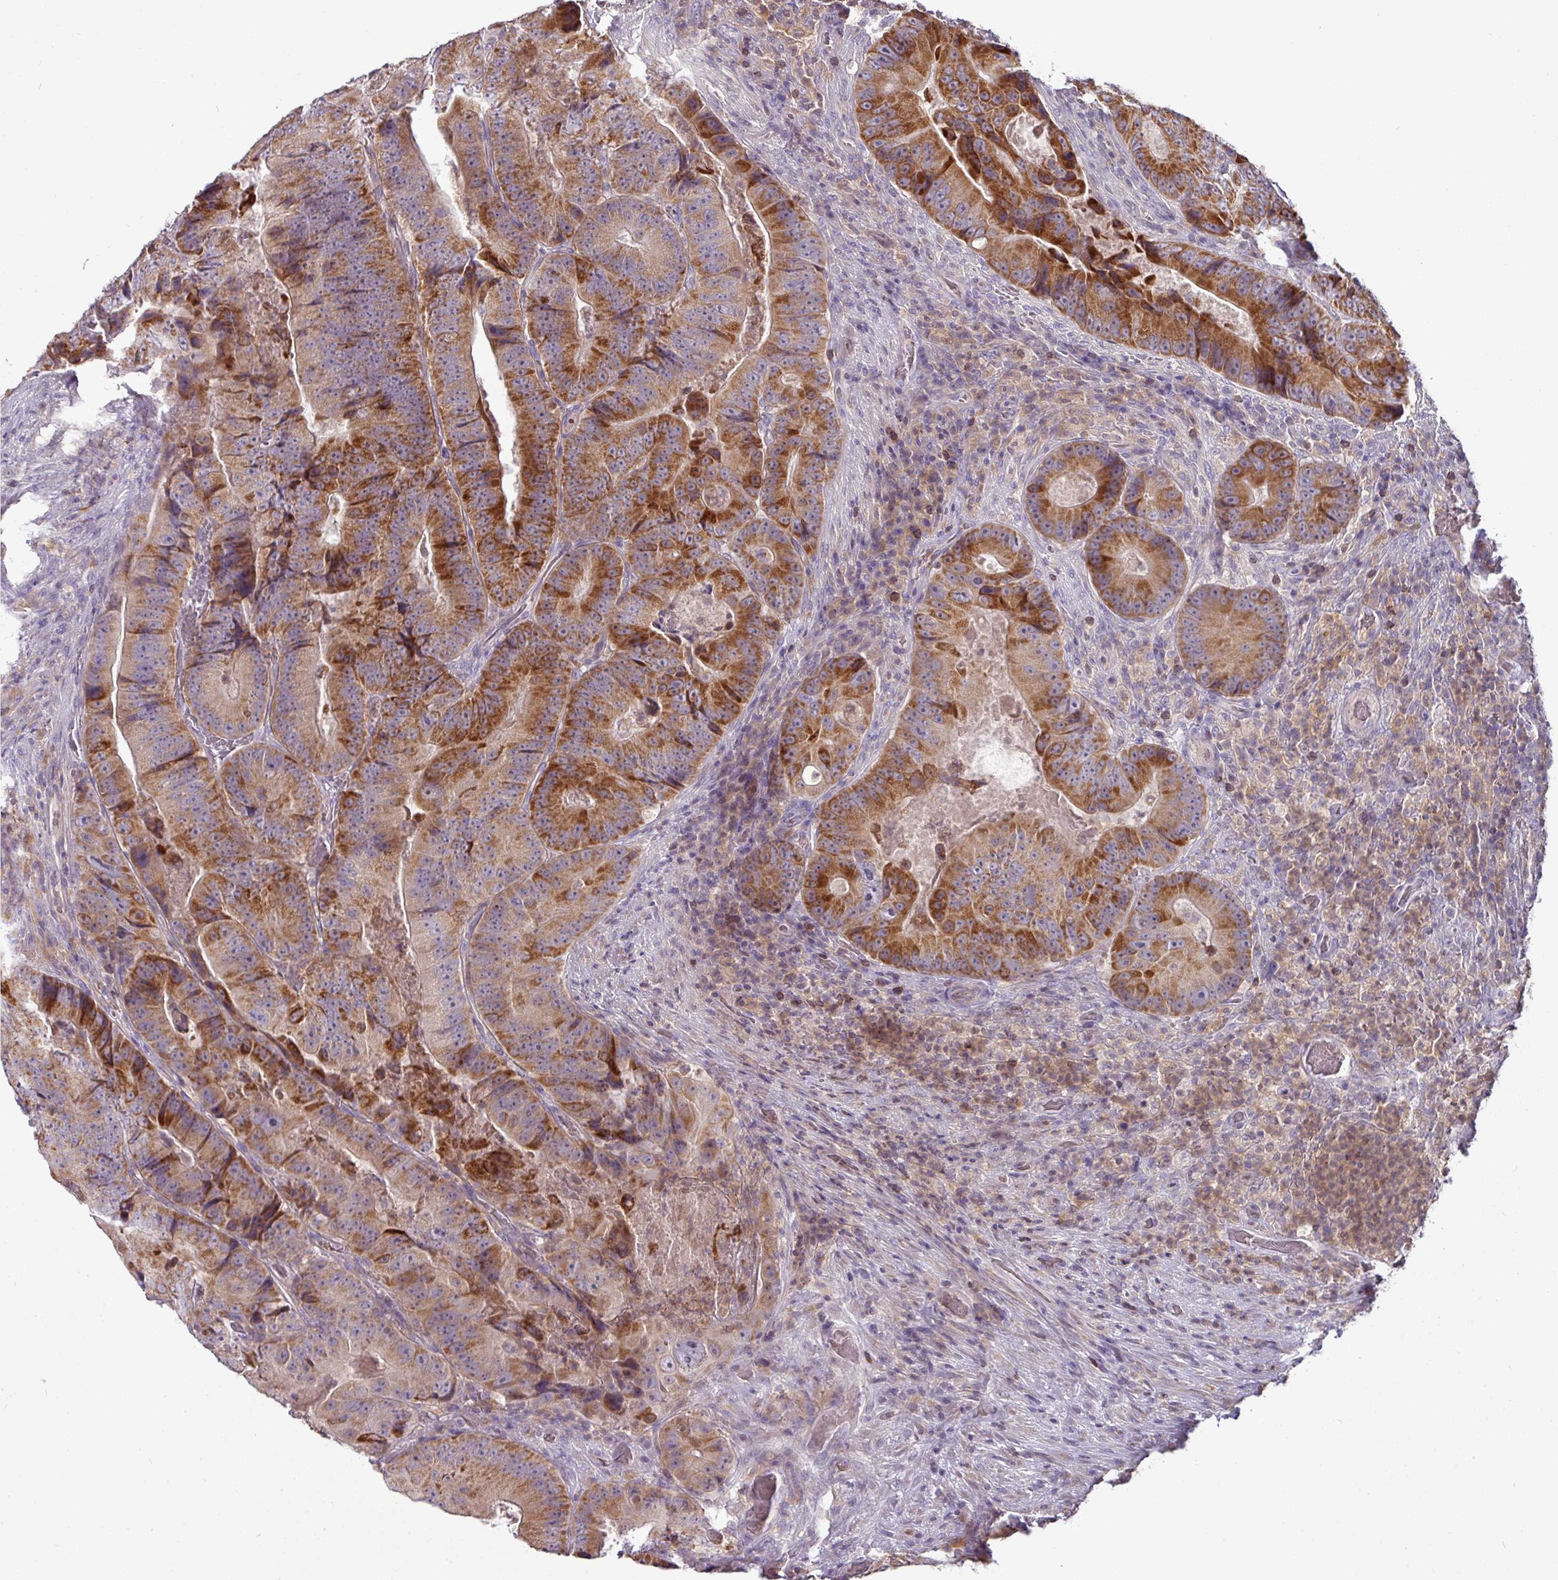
{"staining": {"intensity": "strong", "quantity": ">75%", "location": "cytoplasmic/membranous"}, "tissue": "colorectal cancer", "cell_type": "Tumor cells", "image_type": "cancer", "snomed": [{"axis": "morphology", "description": "Adenocarcinoma, NOS"}, {"axis": "topography", "description": "Colon"}], "caption": "This is a photomicrograph of immunohistochemistry (IHC) staining of colorectal cancer (adenocarcinoma), which shows strong expression in the cytoplasmic/membranous of tumor cells.", "gene": "TRAPPC1", "patient": {"sex": "female", "age": 86}}